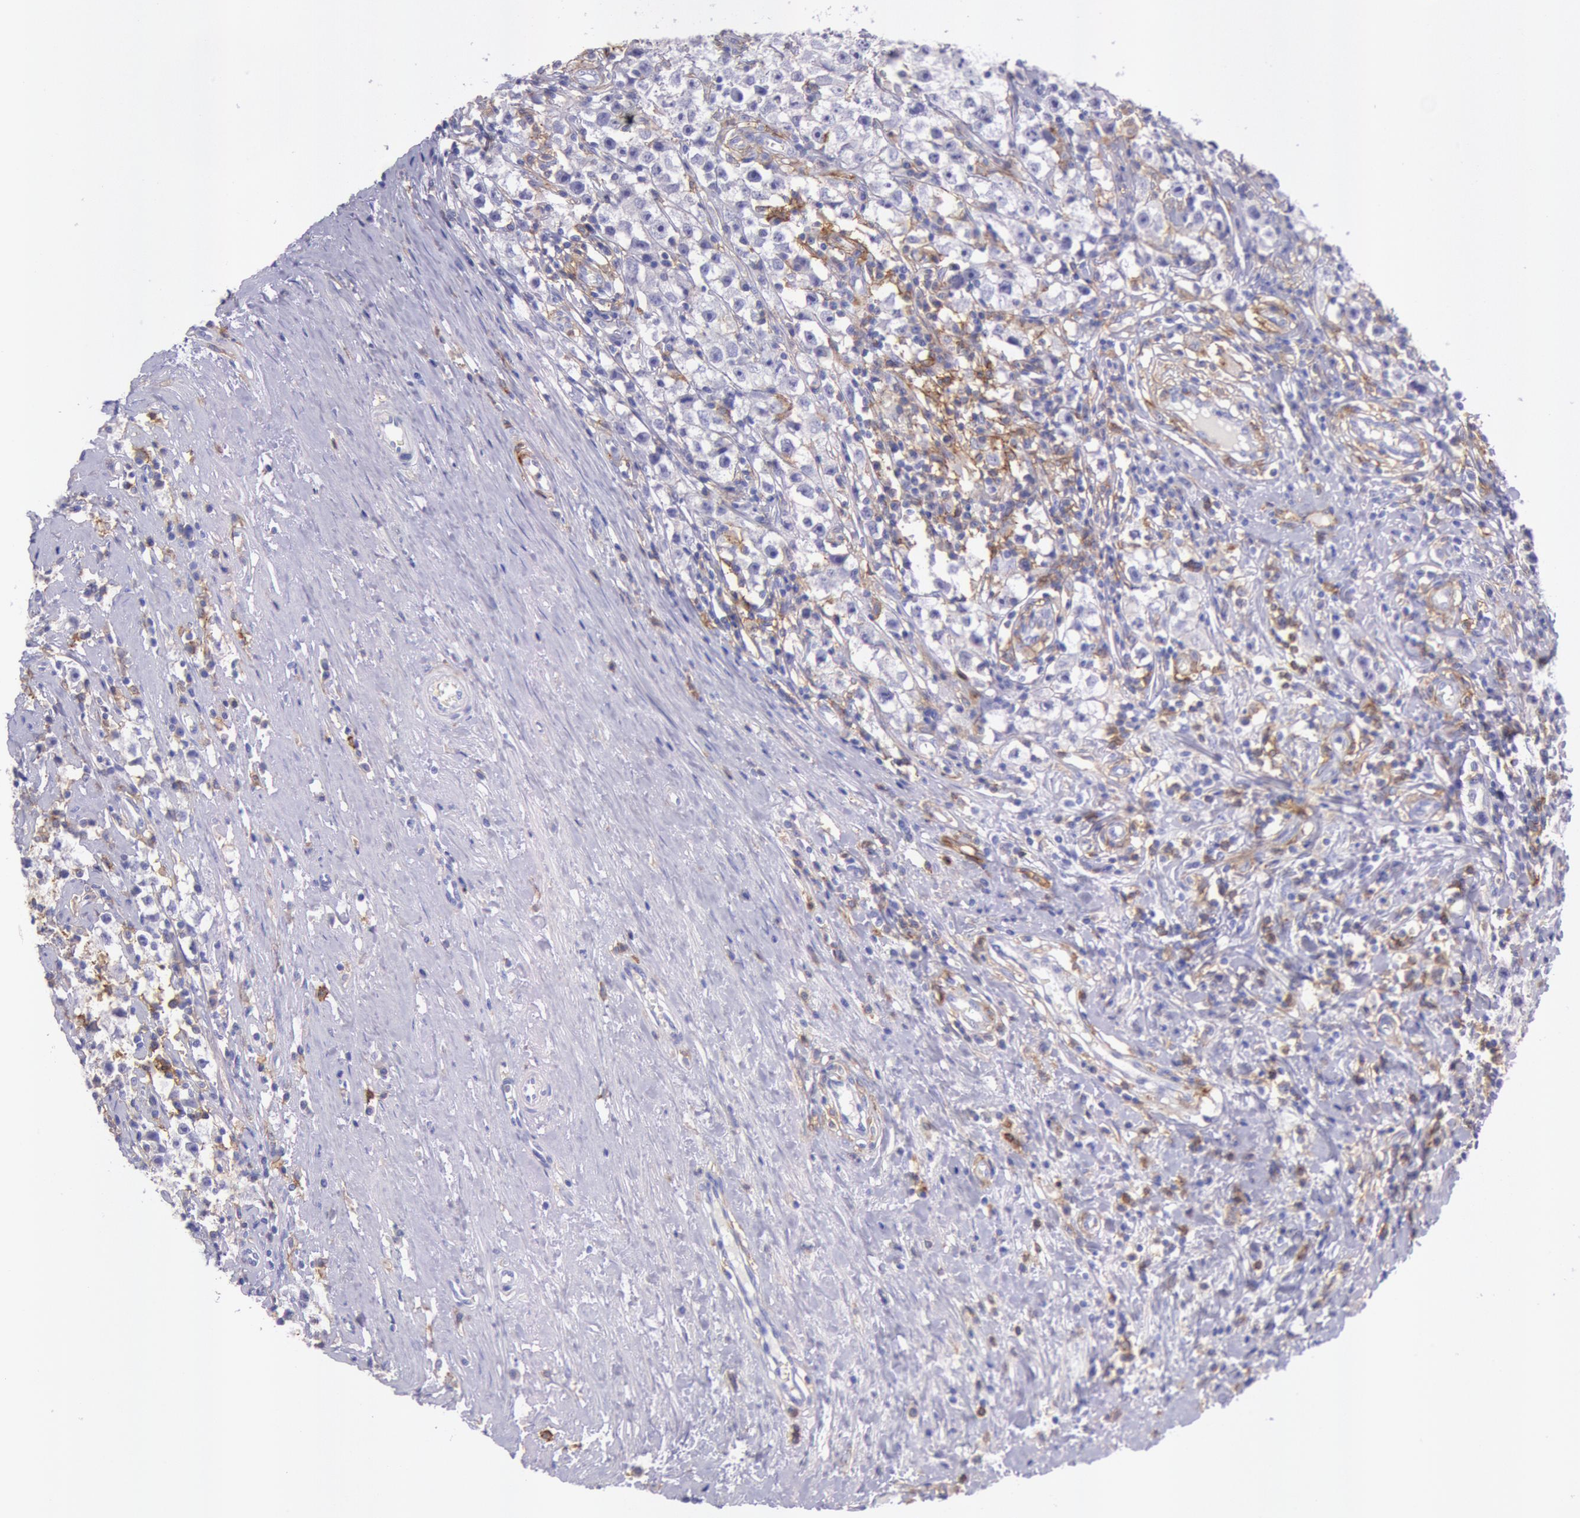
{"staining": {"intensity": "negative", "quantity": "none", "location": "none"}, "tissue": "testis cancer", "cell_type": "Tumor cells", "image_type": "cancer", "snomed": [{"axis": "morphology", "description": "Seminoma, NOS"}, {"axis": "topography", "description": "Testis"}], "caption": "Immunohistochemical staining of human testis cancer (seminoma) exhibits no significant positivity in tumor cells.", "gene": "LYN", "patient": {"sex": "male", "age": 35}}